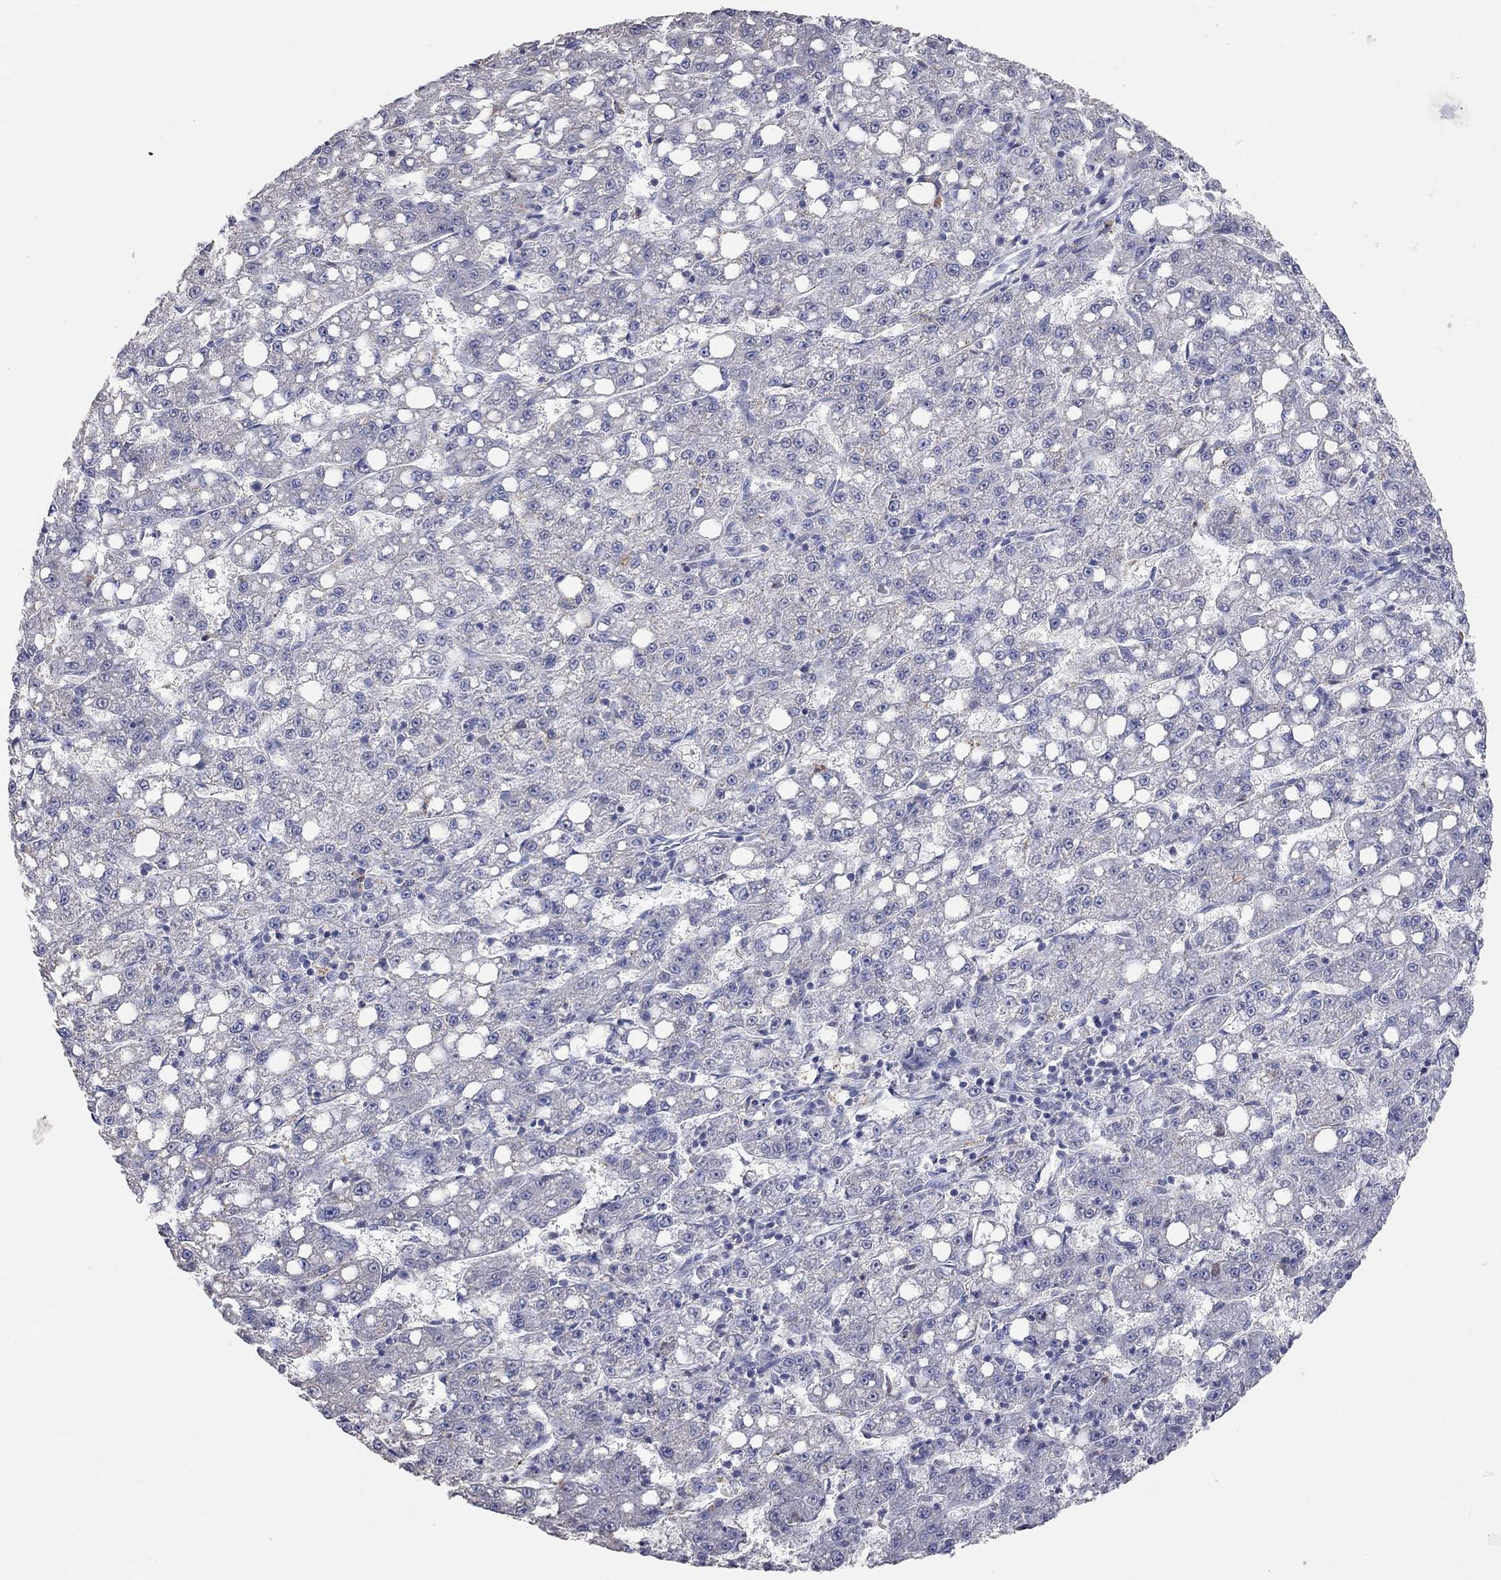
{"staining": {"intensity": "negative", "quantity": "none", "location": "none"}, "tissue": "liver cancer", "cell_type": "Tumor cells", "image_type": "cancer", "snomed": [{"axis": "morphology", "description": "Carcinoma, Hepatocellular, NOS"}, {"axis": "topography", "description": "Liver"}], "caption": "Image shows no significant protein positivity in tumor cells of liver cancer (hepatocellular carcinoma).", "gene": "MMP13", "patient": {"sex": "female", "age": 65}}